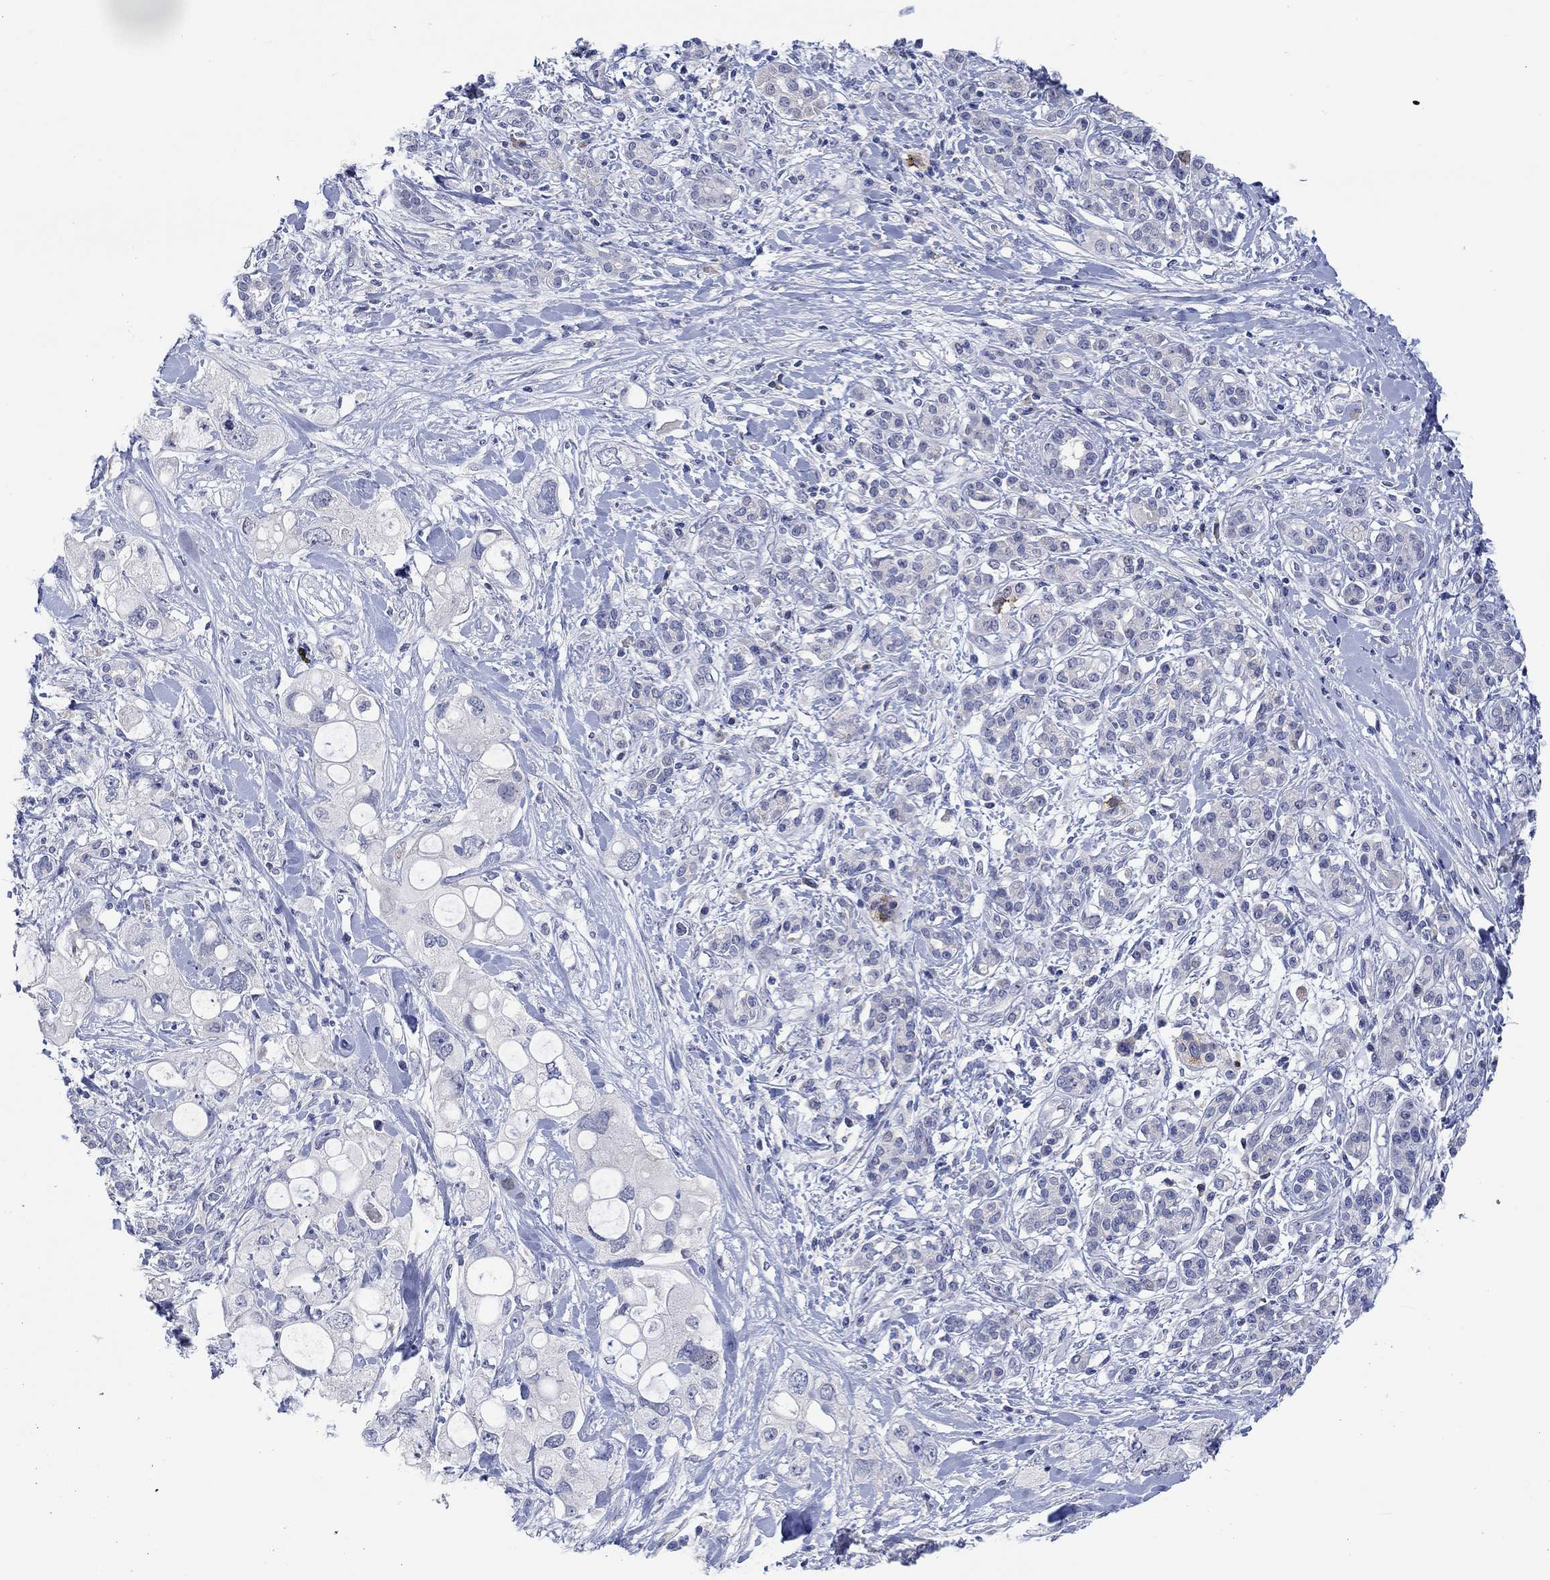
{"staining": {"intensity": "negative", "quantity": "none", "location": "none"}, "tissue": "pancreatic cancer", "cell_type": "Tumor cells", "image_type": "cancer", "snomed": [{"axis": "morphology", "description": "Adenocarcinoma, NOS"}, {"axis": "topography", "description": "Pancreas"}], "caption": "IHC of pancreatic cancer reveals no positivity in tumor cells.", "gene": "DLK1", "patient": {"sex": "female", "age": 56}}